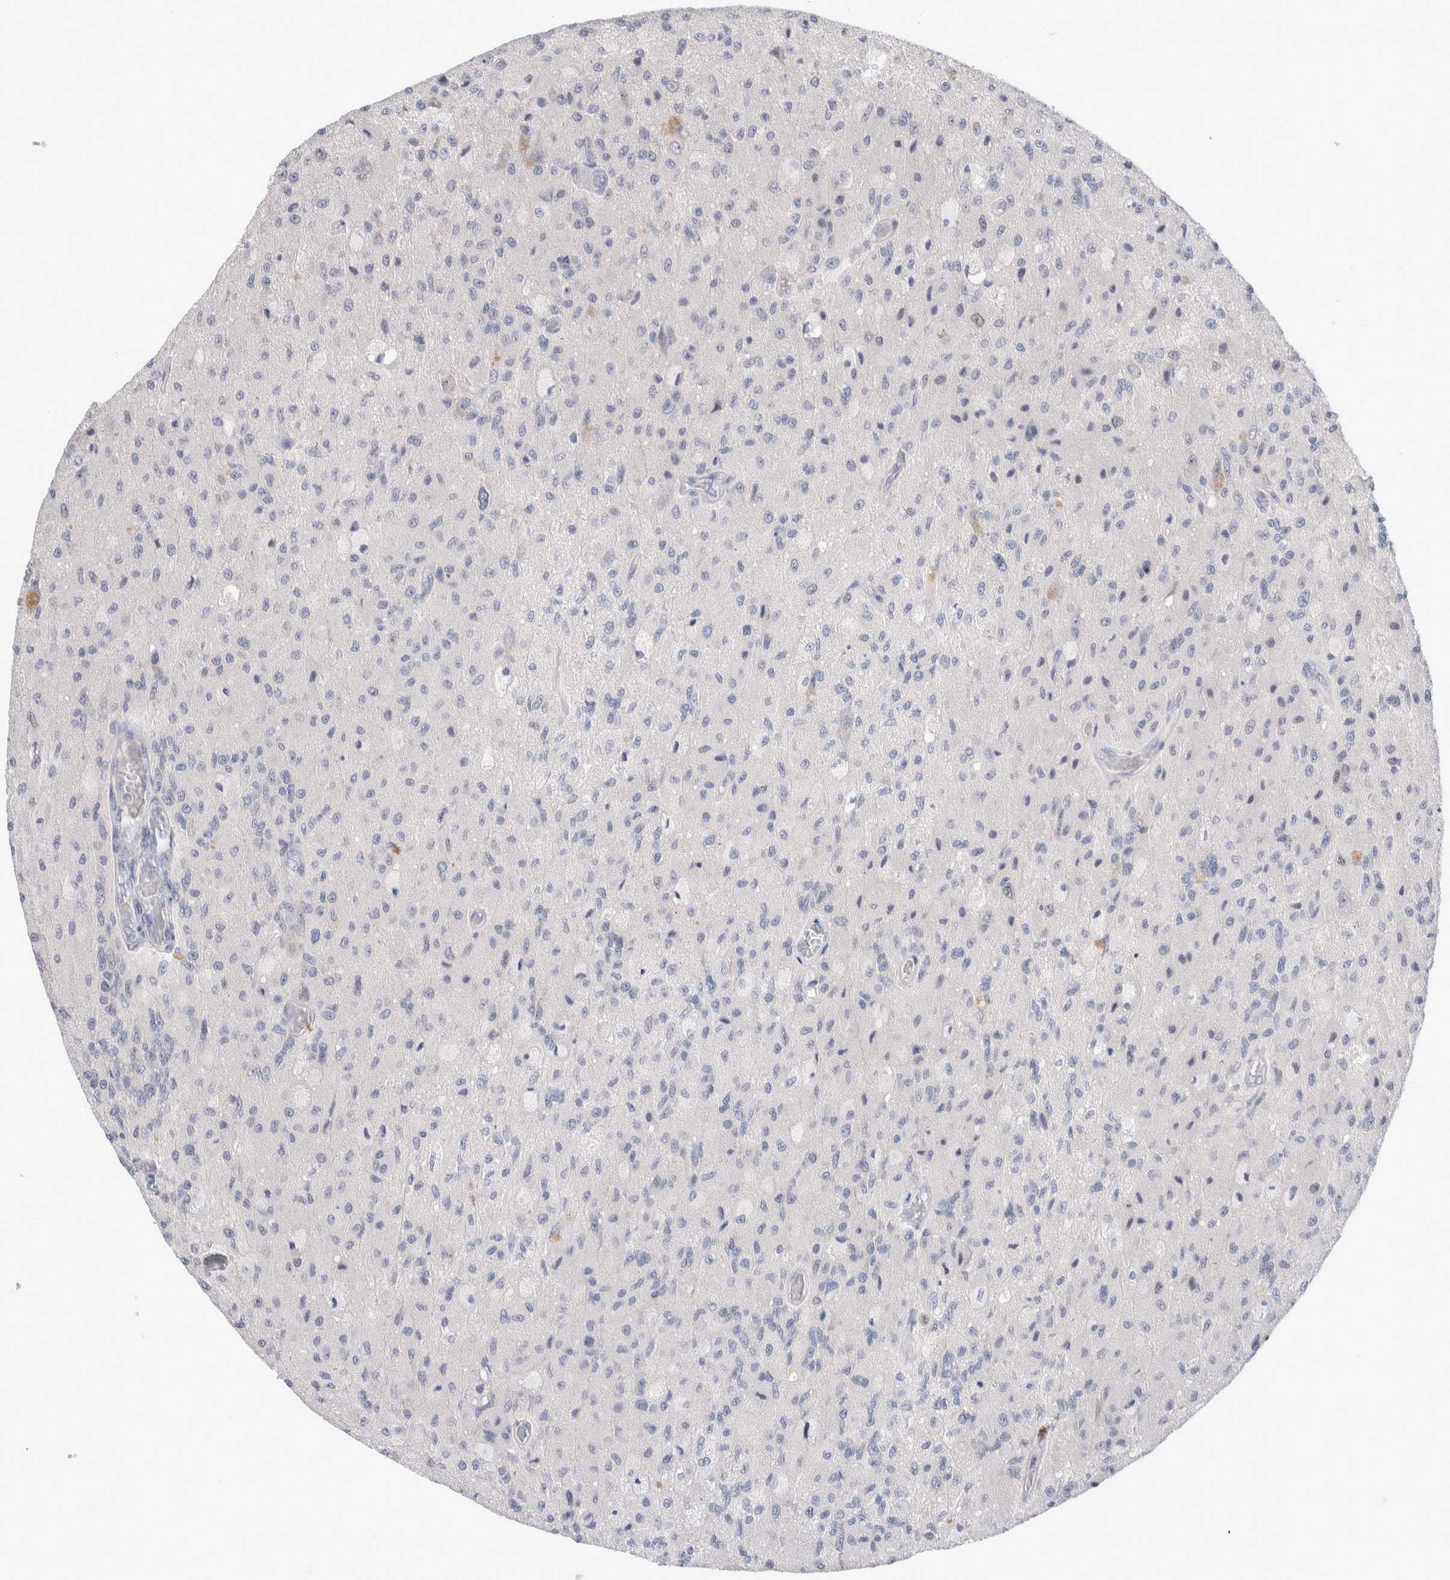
{"staining": {"intensity": "negative", "quantity": "none", "location": "none"}, "tissue": "glioma", "cell_type": "Tumor cells", "image_type": "cancer", "snomed": [{"axis": "morphology", "description": "Normal tissue, NOS"}, {"axis": "morphology", "description": "Glioma, malignant, High grade"}, {"axis": "topography", "description": "Cerebral cortex"}], "caption": "This is a image of immunohistochemistry (IHC) staining of malignant glioma (high-grade), which shows no expression in tumor cells. Nuclei are stained in blue.", "gene": "KNL1", "patient": {"sex": "male", "age": 77}}